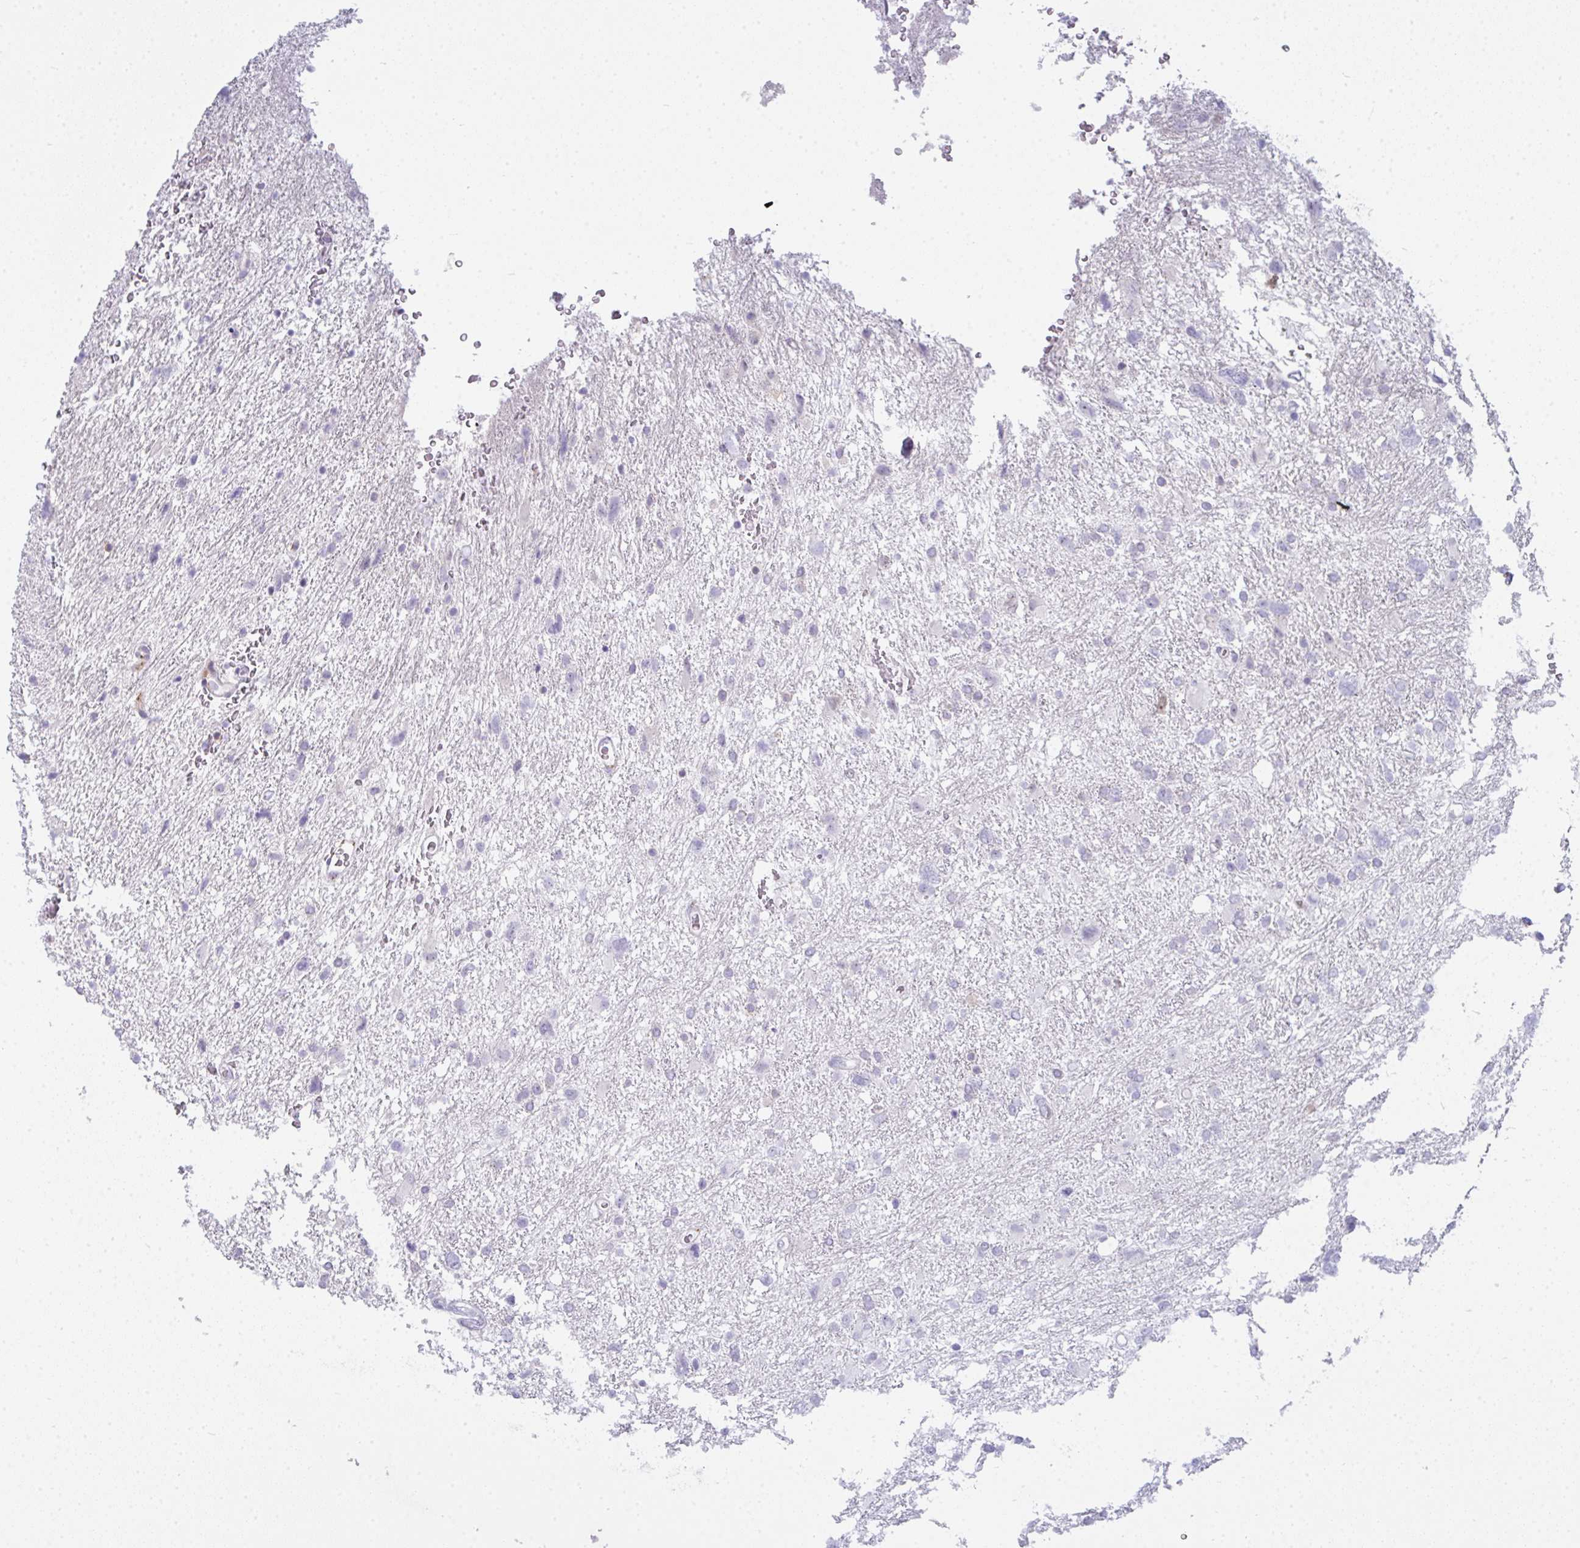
{"staining": {"intensity": "negative", "quantity": "none", "location": "none"}, "tissue": "glioma", "cell_type": "Tumor cells", "image_type": "cancer", "snomed": [{"axis": "morphology", "description": "Glioma, malignant, High grade"}, {"axis": "topography", "description": "Brain"}], "caption": "A histopathology image of human glioma is negative for staining in tumor cells. The staining was performed using DAB to visualize the protein expression in brown, while the nuclei were stained in blue with hematoxylin (Magnification: 20x).", "gene": "CD80", "patient": {"sex": "male", "age": 61}}